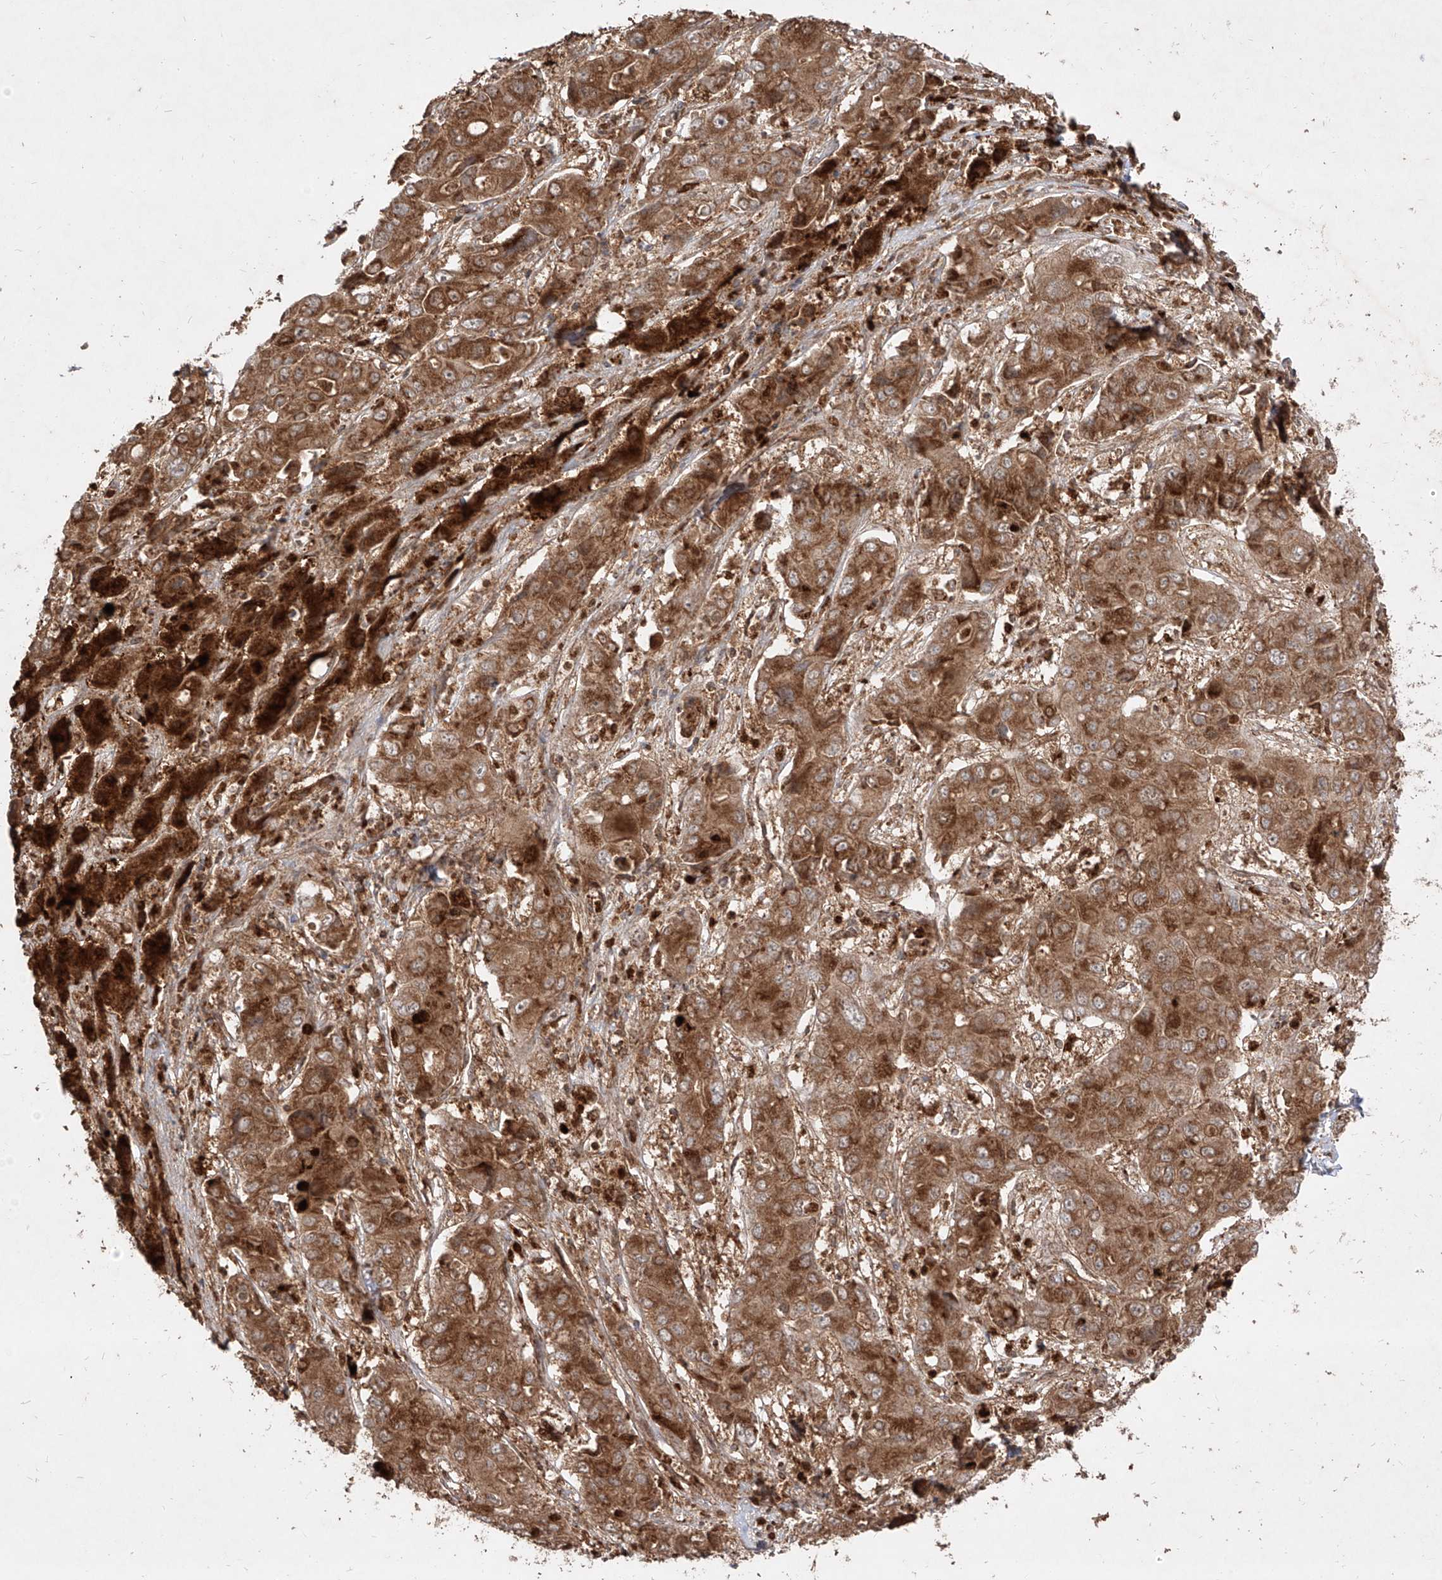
{"staining": {"intensity": "strong", "quantity": ">75%", "location": "cytoplasmic/membranous"}, "tissue": "liver cancer", "cell_type": "Tumor cells", "image_type": "cancer", "snomed": [{"axis": "morphology", "description": "Cholangiocarcinoma"}, {"axis": "topography", "description": "Liver"}], "caption": "A brown stain highlights strong cytoplasmic/membranous staining of a protein in liver cancer tumor cells.", "gene": "AIM2", "patient": {"sex": "male", "age": 67}}